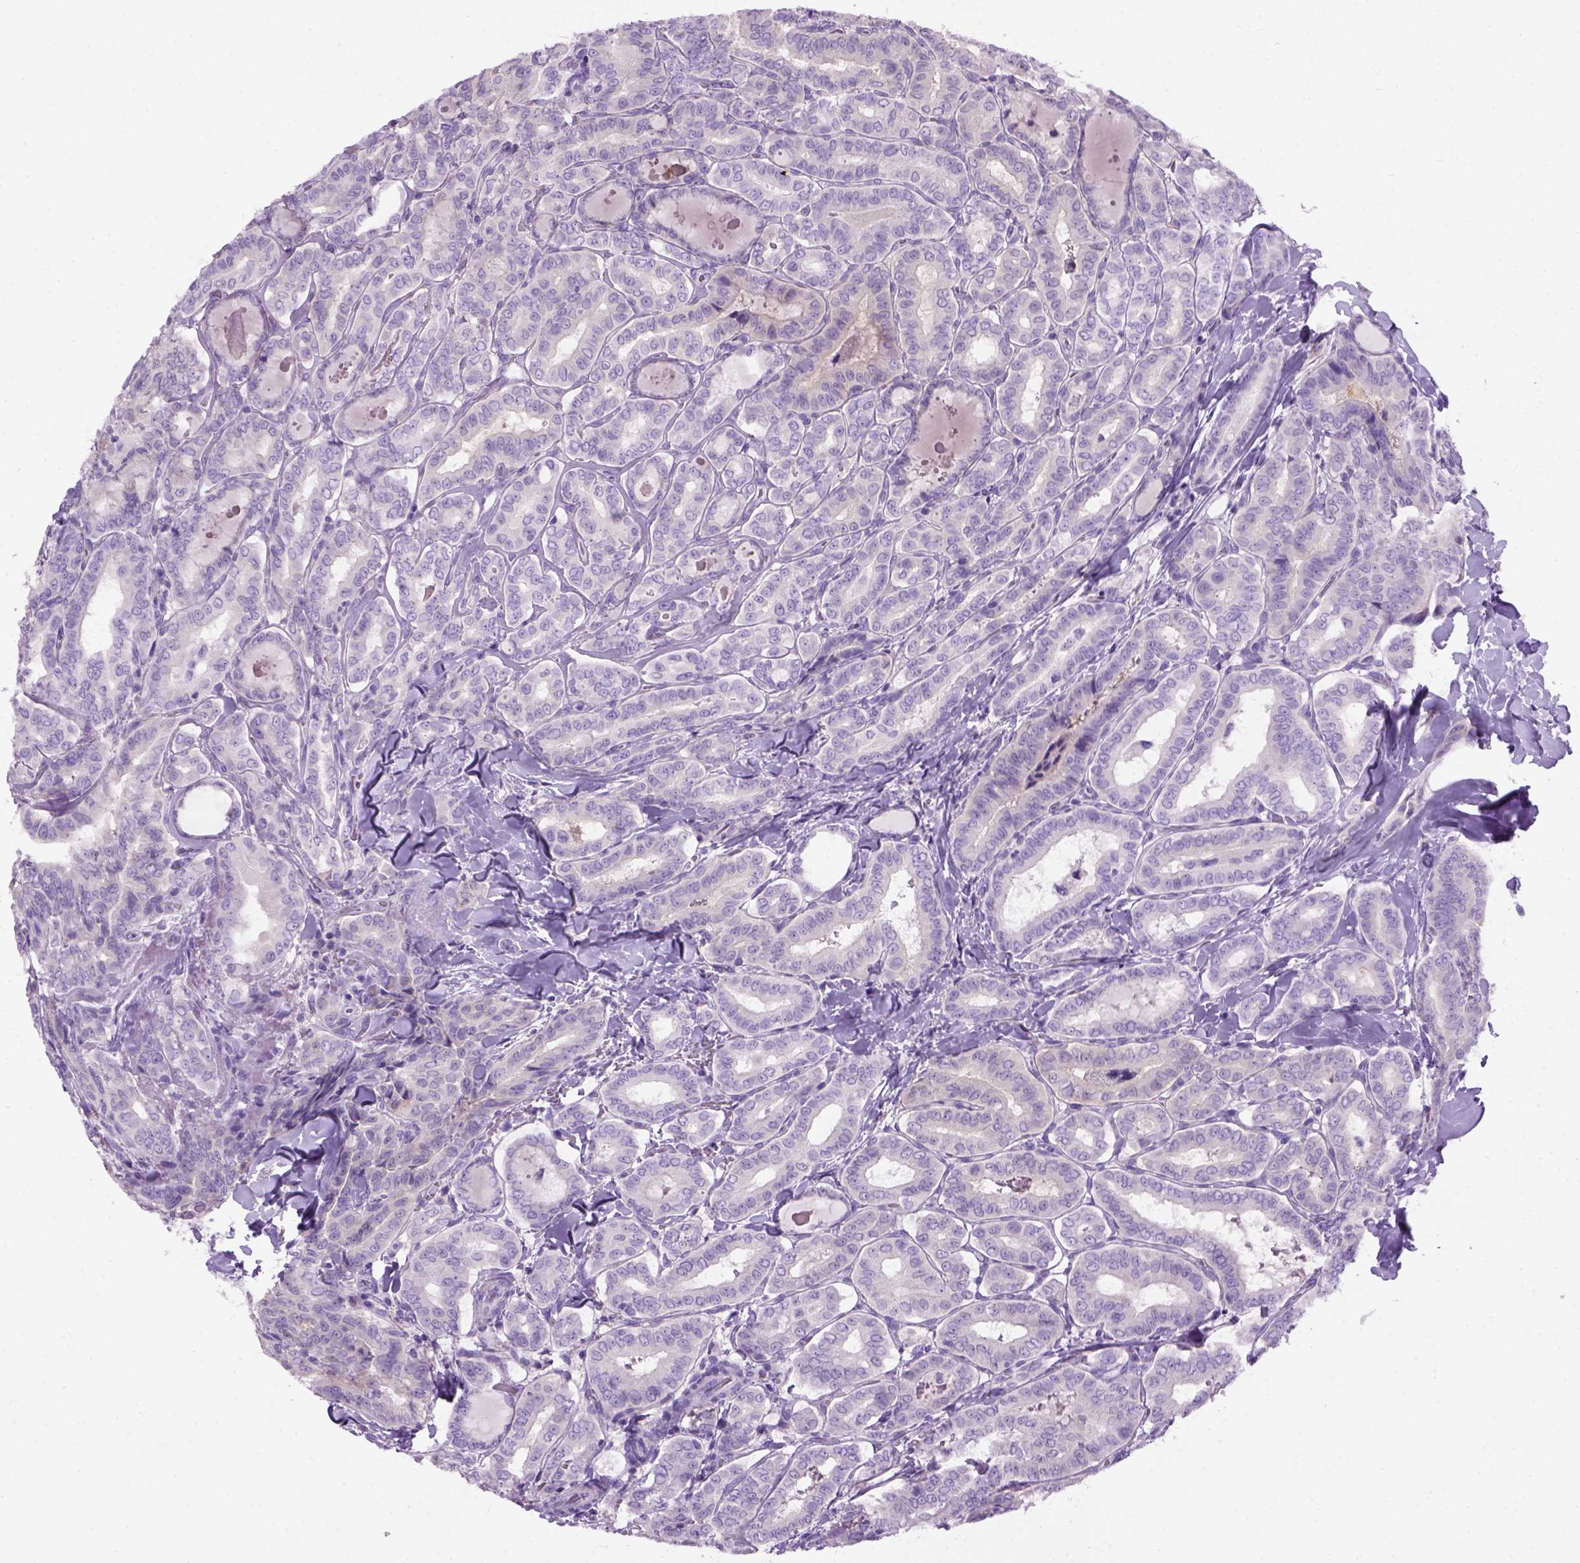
{"staining": {"intensity": "negative", "quantity": "none", "location": "none"}, "tissue": "thyroid cancer", "cell_type": "Tumor cells", "image_type": "cancer", "snomed": [{"axis": "morphology", "description": "Papillary adenocarcinoma, NOS"}, {"axis": "morphology", "description": "Papillary adenoma metastatic"}, {"axis": "topography", "description": "Thyroid gland"}], "caption": "This is an immunohistochemistry image of human thyroid cancer. There is no positivity in tumor cells.", "gene": "GABRB2", "patient": {"sex": "female", "age": 50}}